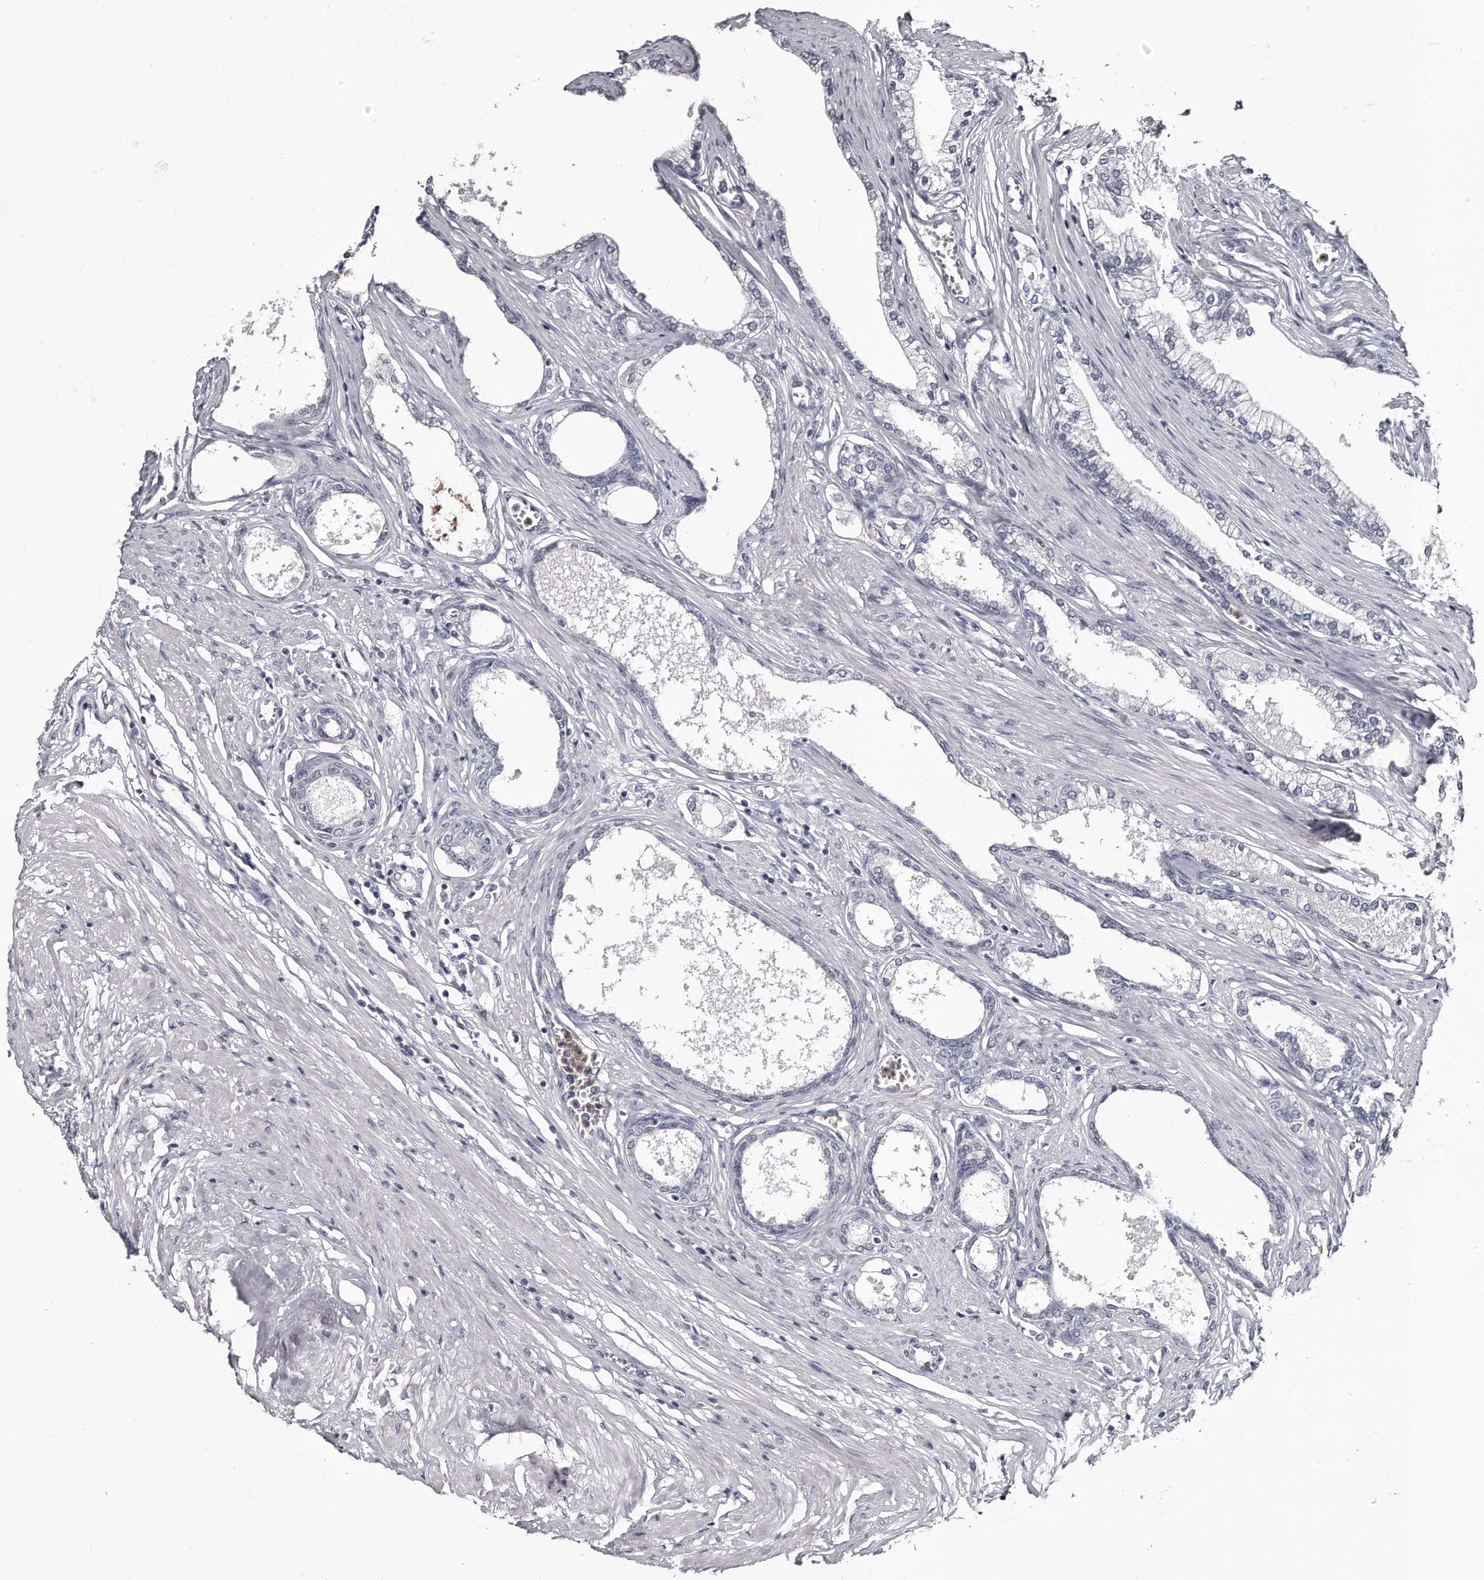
{"staining": {"intensity": "negative", "quantity": "none", "location": "none"}, "tissue": "prostate", "cell_type": "Glandular cells", "image_type": "normal", "snomed": [{"axis": "morphology", "description": "Normal tissue, NOS"}, {"axis": "morphology", "description": "Urothelial carcinoma, Low grade"}, {"axis": "topography", "description": "Urinary bladder"}, {"axis": "topography", "description": "Prostate"}], "caption": "Photomicrograph shows no protein staining in glandular cells of normal prostate.", "gene": "GAPVD1", "patient": {"sex": "male", "age": 60}}